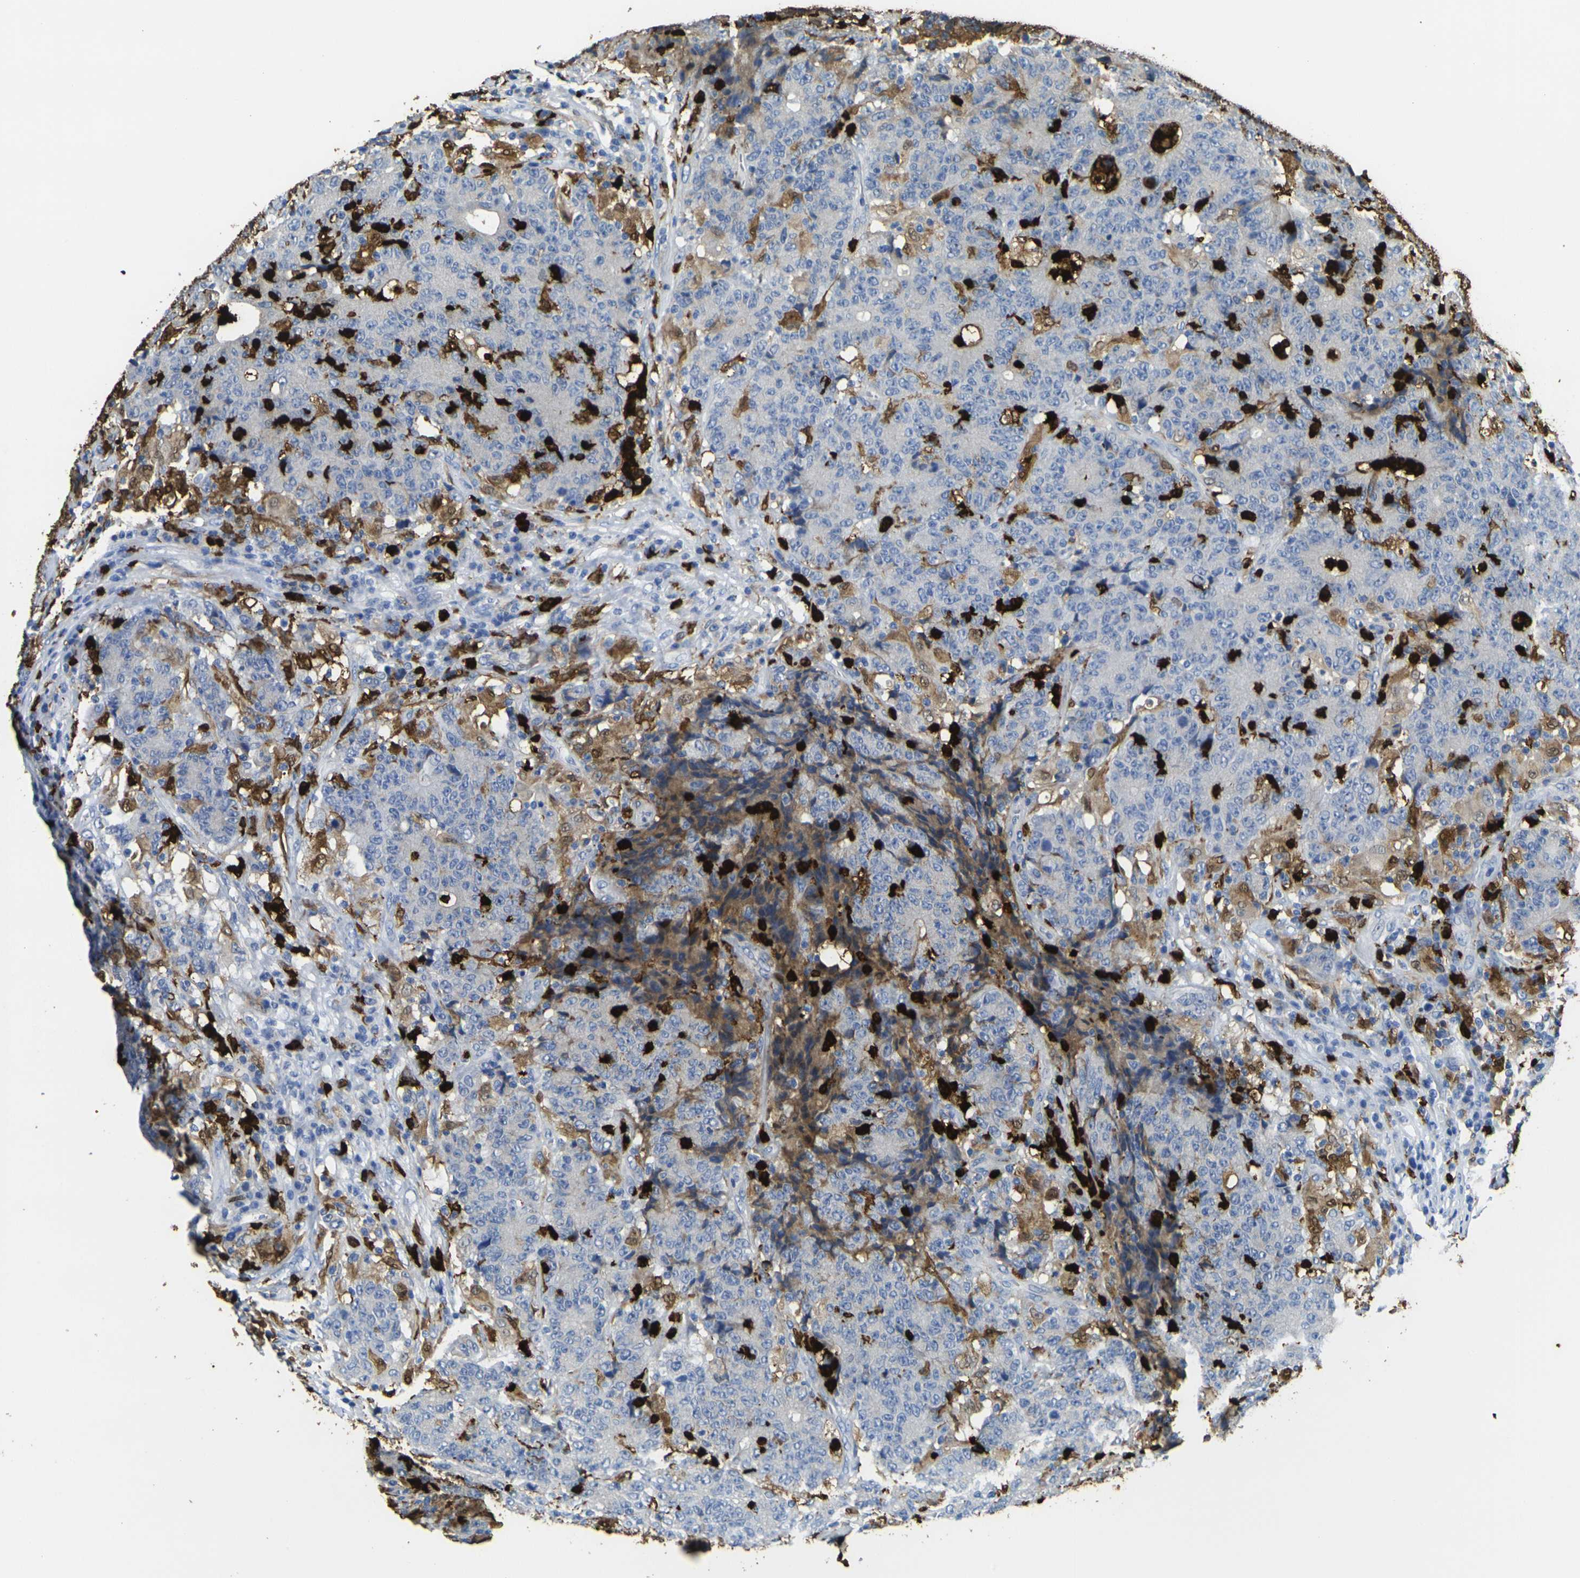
{"staining": {"intensity": "strong", "quantity": "25%-75%", "location": "cytoplasmic/membranous"}, "tissue": "colorectal cancer", "cell_type": "Tumor cells", "image_type": "cancer", "snomed": [{"axis": "morphology", "description": "Normal tissue, NOS"}, {"axis": "morphology", "description": "Adenocarcinoma, NOS"}, {"axis": "topography", "description": "Colon"}], "caption": "Colorectal adenocarcinoma tissue reveals strong cytoplasmic/membranous expression in about 25%-75% of tumor cells, visualized by immunohistochemistry.", "gene": "S100A9", "patient": {"sex": "female", "age": 75}}